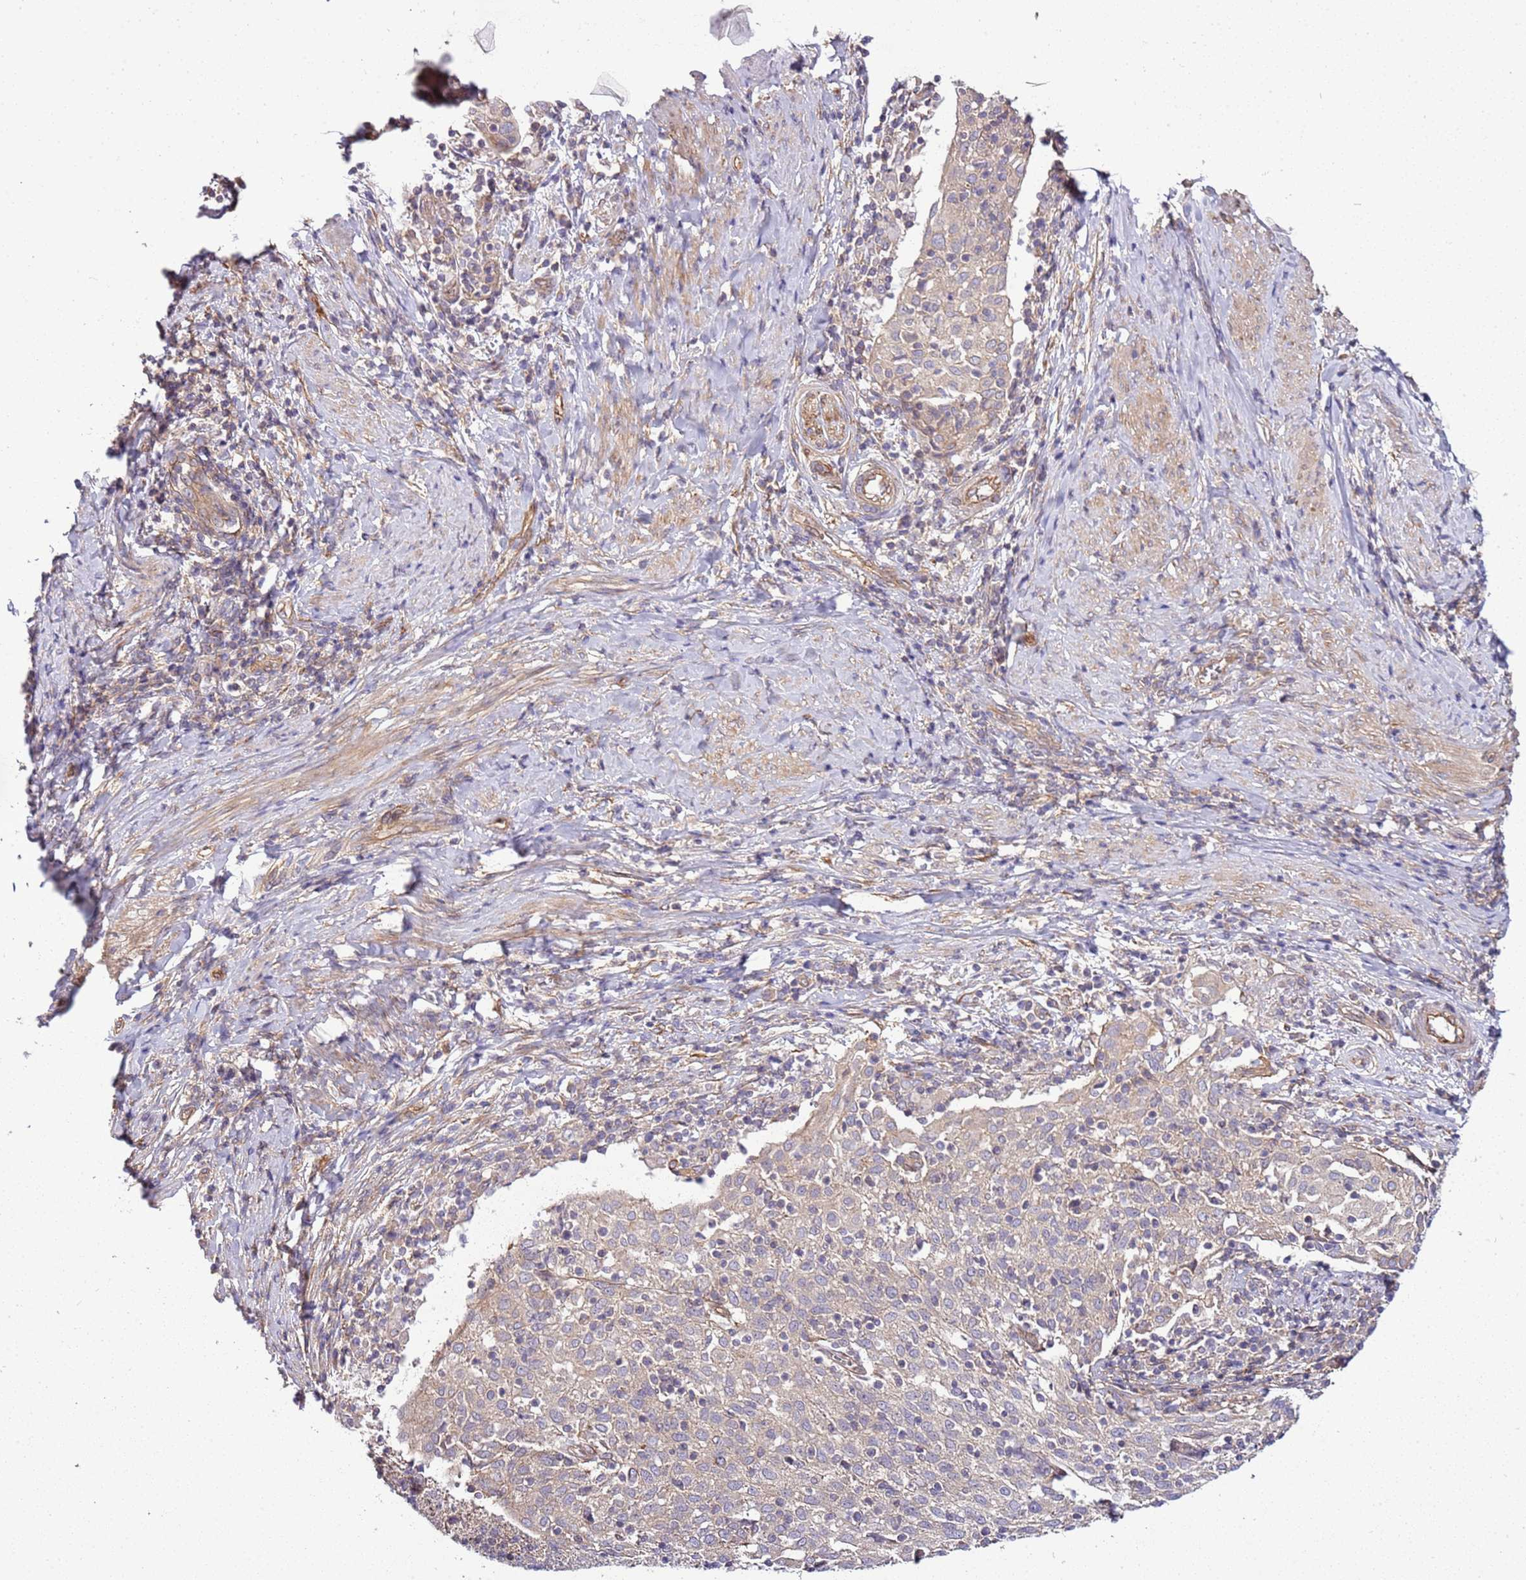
{"staining": {"intensity": "negative", "quantity": "none", "location": "none"}, "tissue": "cervical cancer", "cell_type": "Tumor cells", "image_type": "cancer", "snomed": [{"axis": "morphology", "description": "Squamous cell carcinoma, NOS"}, {"axis": "topography", "description": "Cervix"}], "caption": "Tumor cells are negative for brown protein staining in cervical cancer.", "gene": "GNL1", "patient": {"sex": "female", "age": 52}}